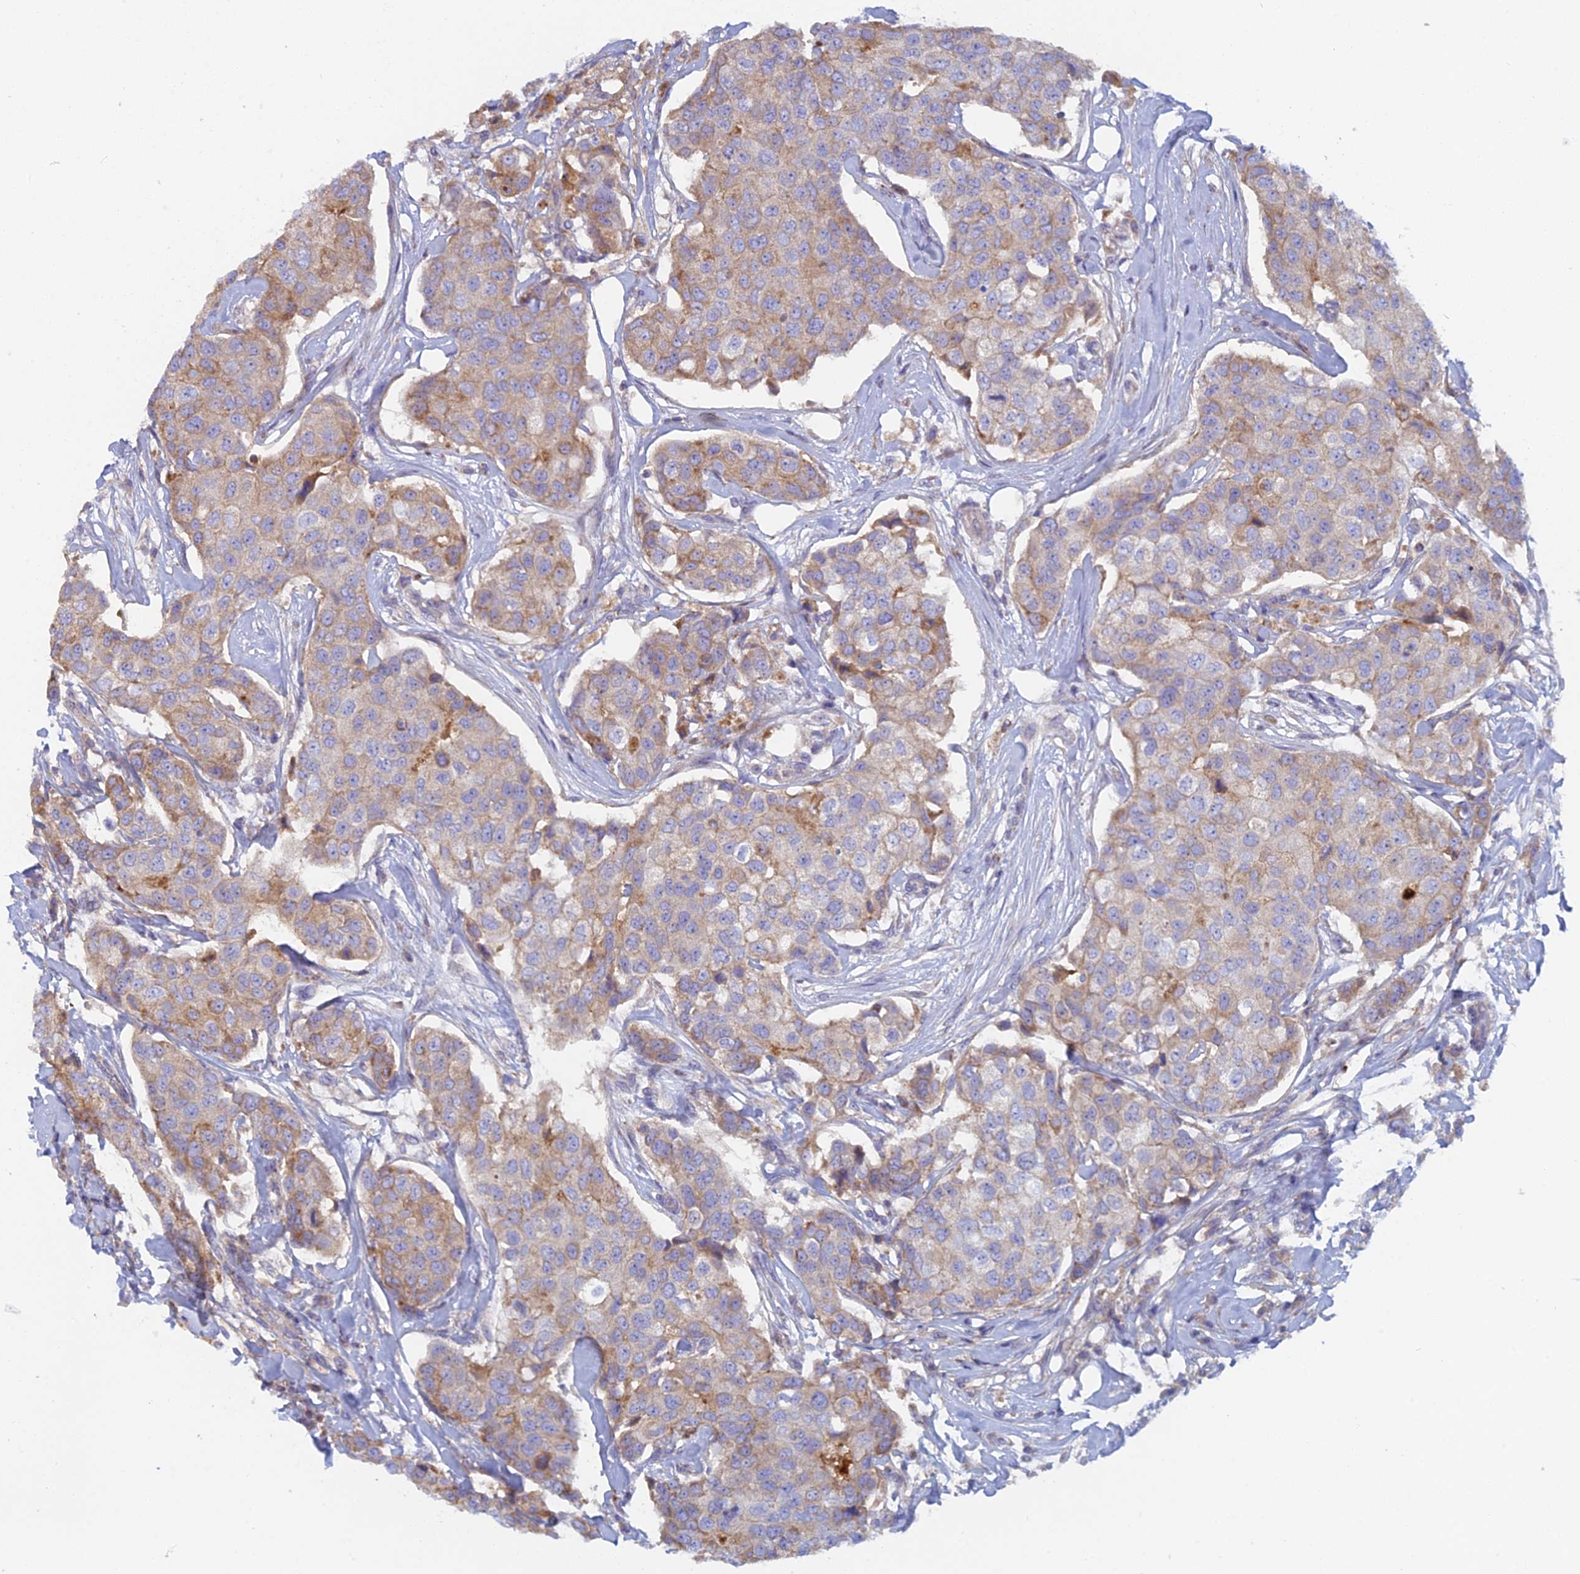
{"staining": {"intensity": "weak", "quantity": "25%-75%", "location": "cytoplasmic/membranous"}, "tissue": "breast cancer", "cell_type": "Tumor cells", "image_type": "cancer", "snomed": [{"axis": "morphology", "description": "Duct carcinoma"}, {"axis": "topography", "description": "Breast"}], "caption": "Protein analysis of breast intraductal carcinoma tissue shows weak cytoplasmic/membranous positivity in about 25%-75% of tumor cells. The staining was performed using DAB to visualize the protein expression in brown, while the nuclei were stained in blue with hematoxylin (Magnification: 20x).", "gene": "IFTAP", "patient": {"sex": "female", "age": 80}}